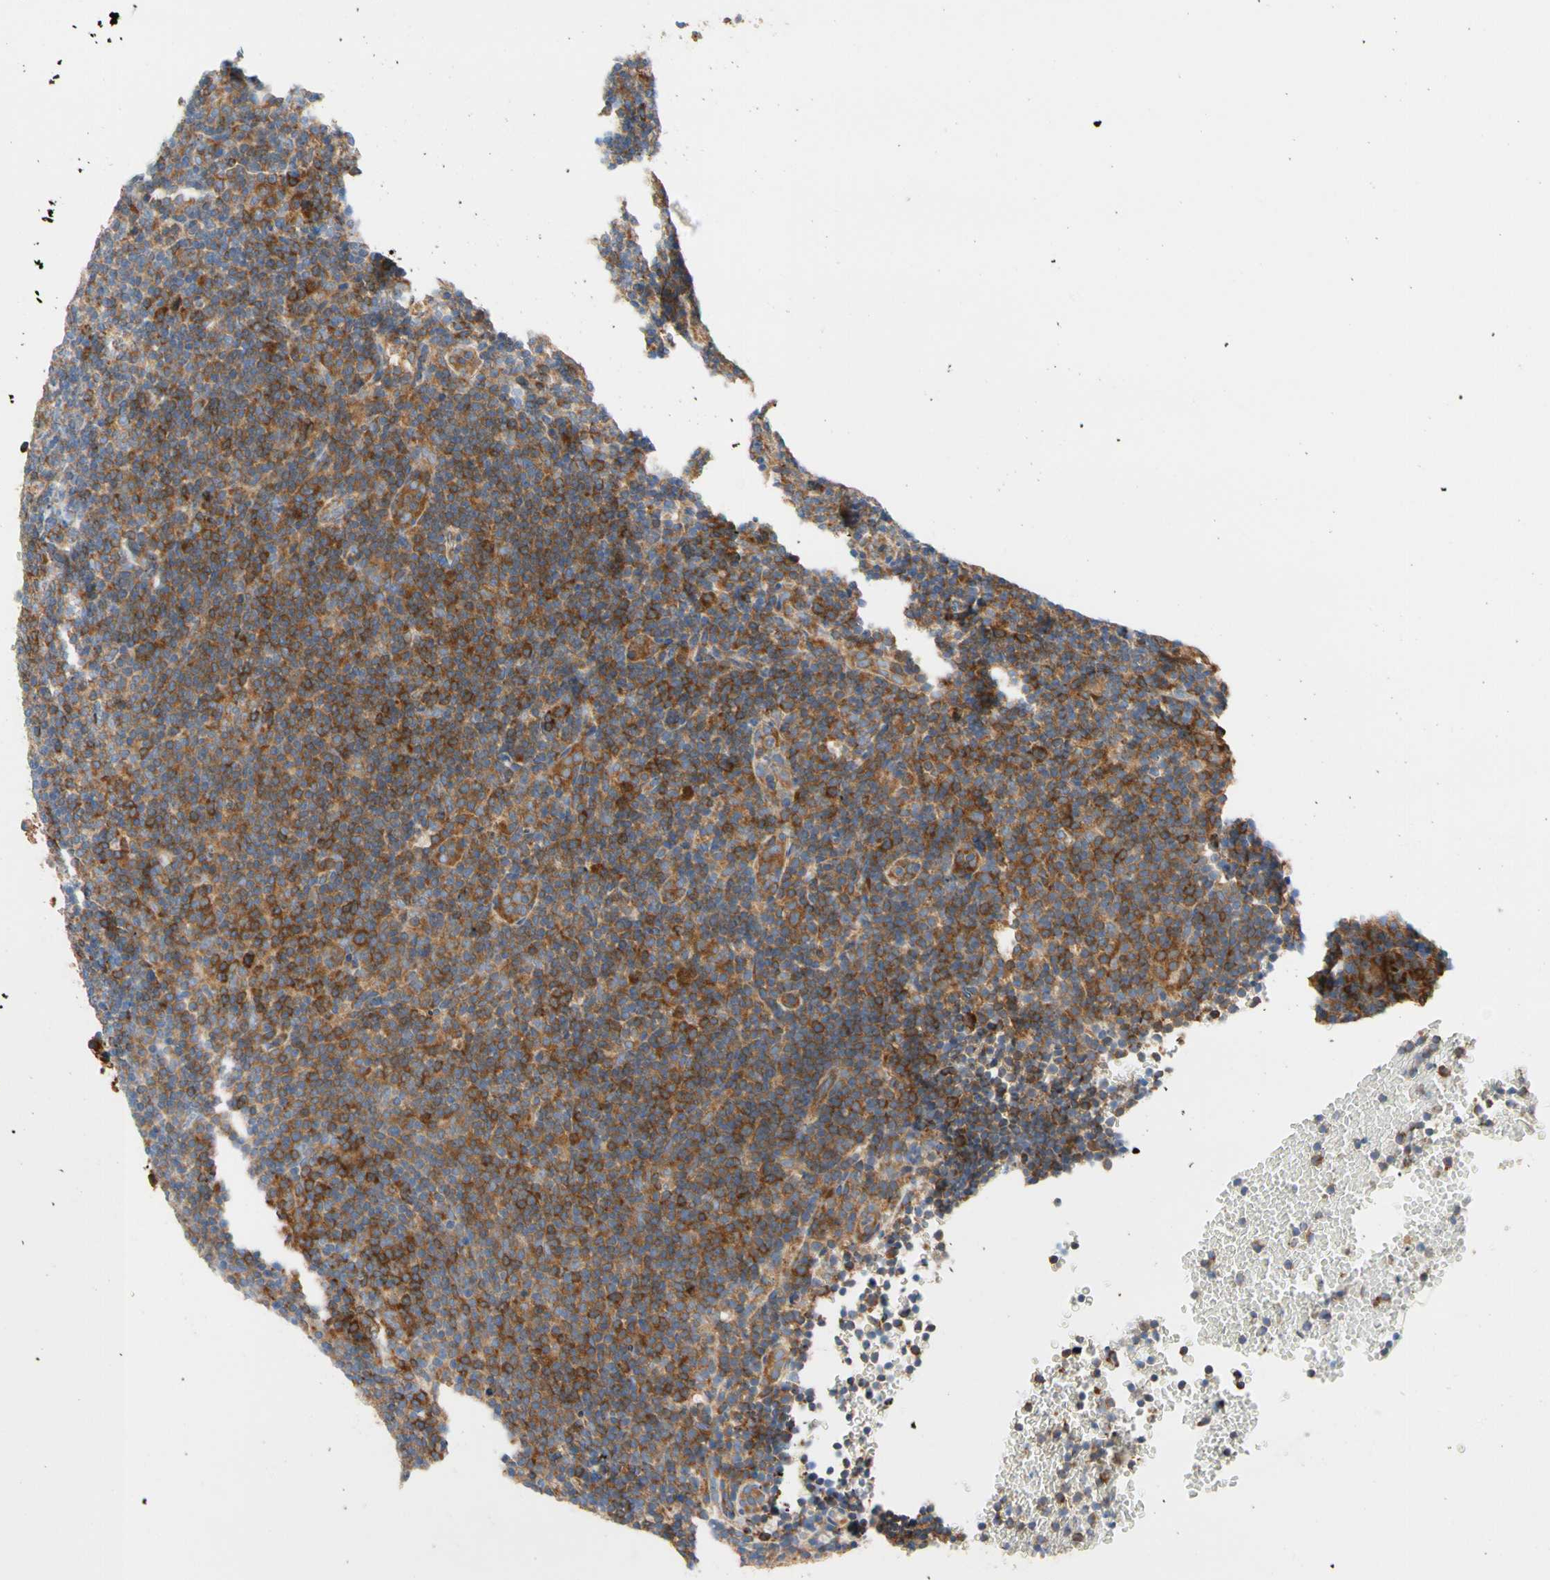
{"staining": {"intensity": "moderate", "quantity": ">75%", "location": "cytoplasmic/membranous"}, "tissue": "lymphoma", "cell_type": "Tumor cells", "image_type": "cancer", "snomed": [{"axis": "morphology", "description": "Hodgkin's disease, NOS"}, {"axis": "topography", "description": "Lymph node"}], "caption": "This image reveals lymphoma stained with immunohistochemistry to label a protein in brown. The cytoplasmic/membranous of tumor cells show moderate positivity for the protein. Nuclei are counter-stained blue.", "gene": "GPHN", "patient": {"sex": "female", "age": 57}}